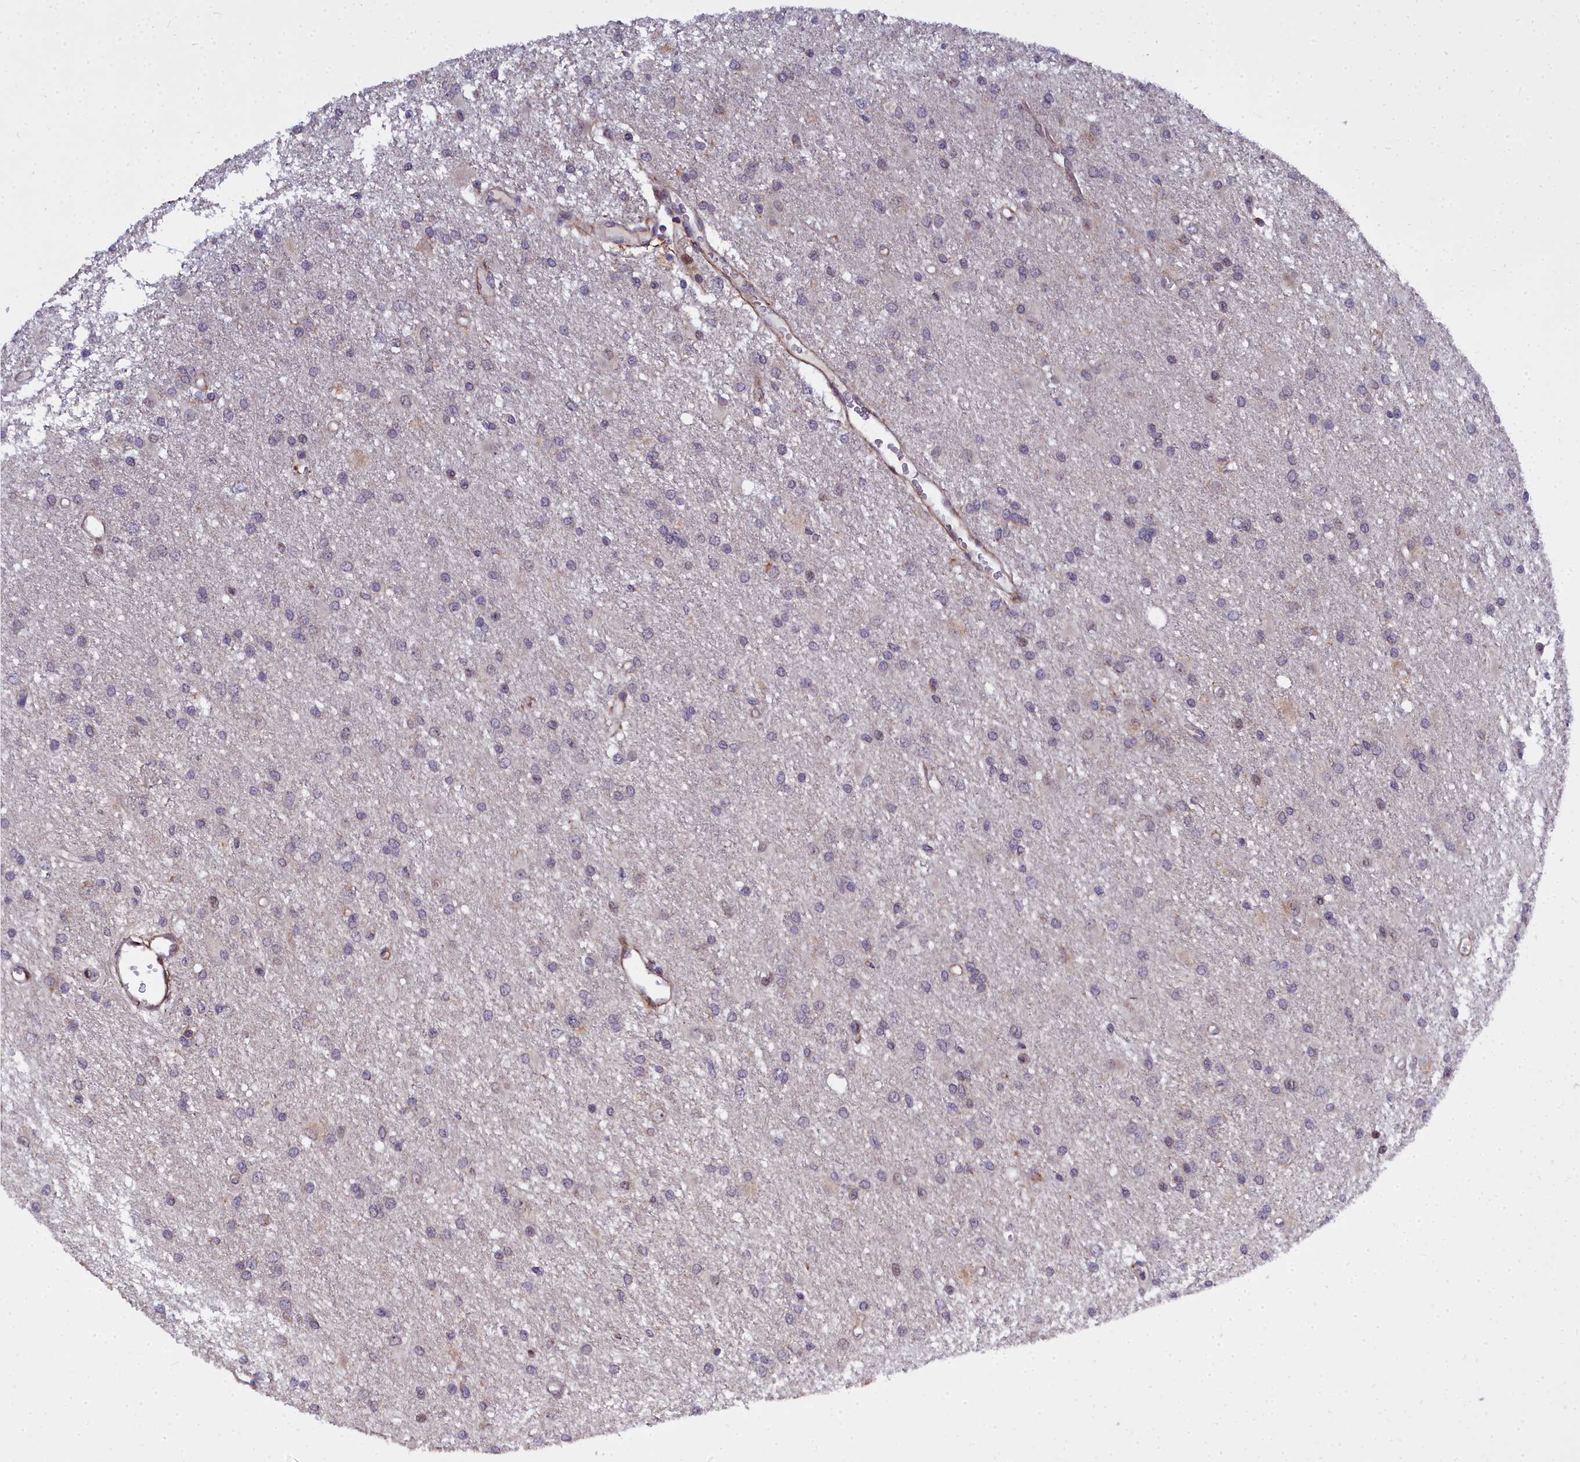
{"staining": {"intensity": "negative", "quantity": "none", "location": "none"}, "tissue": "glioma", "cell_type": "Tumor cells", "image_type": "cancer", "snomed": [{"axis": "morphology", "description": "Glioma, malignant, High grade"}, {"axis": "topography", "description": "Brain"}], "caption": "Glioma stained for a protein using immunohistochemistry shows no expression tumor cells.", "gene": "MRPS11", "patient": {"sex": "female", "age": 50}}